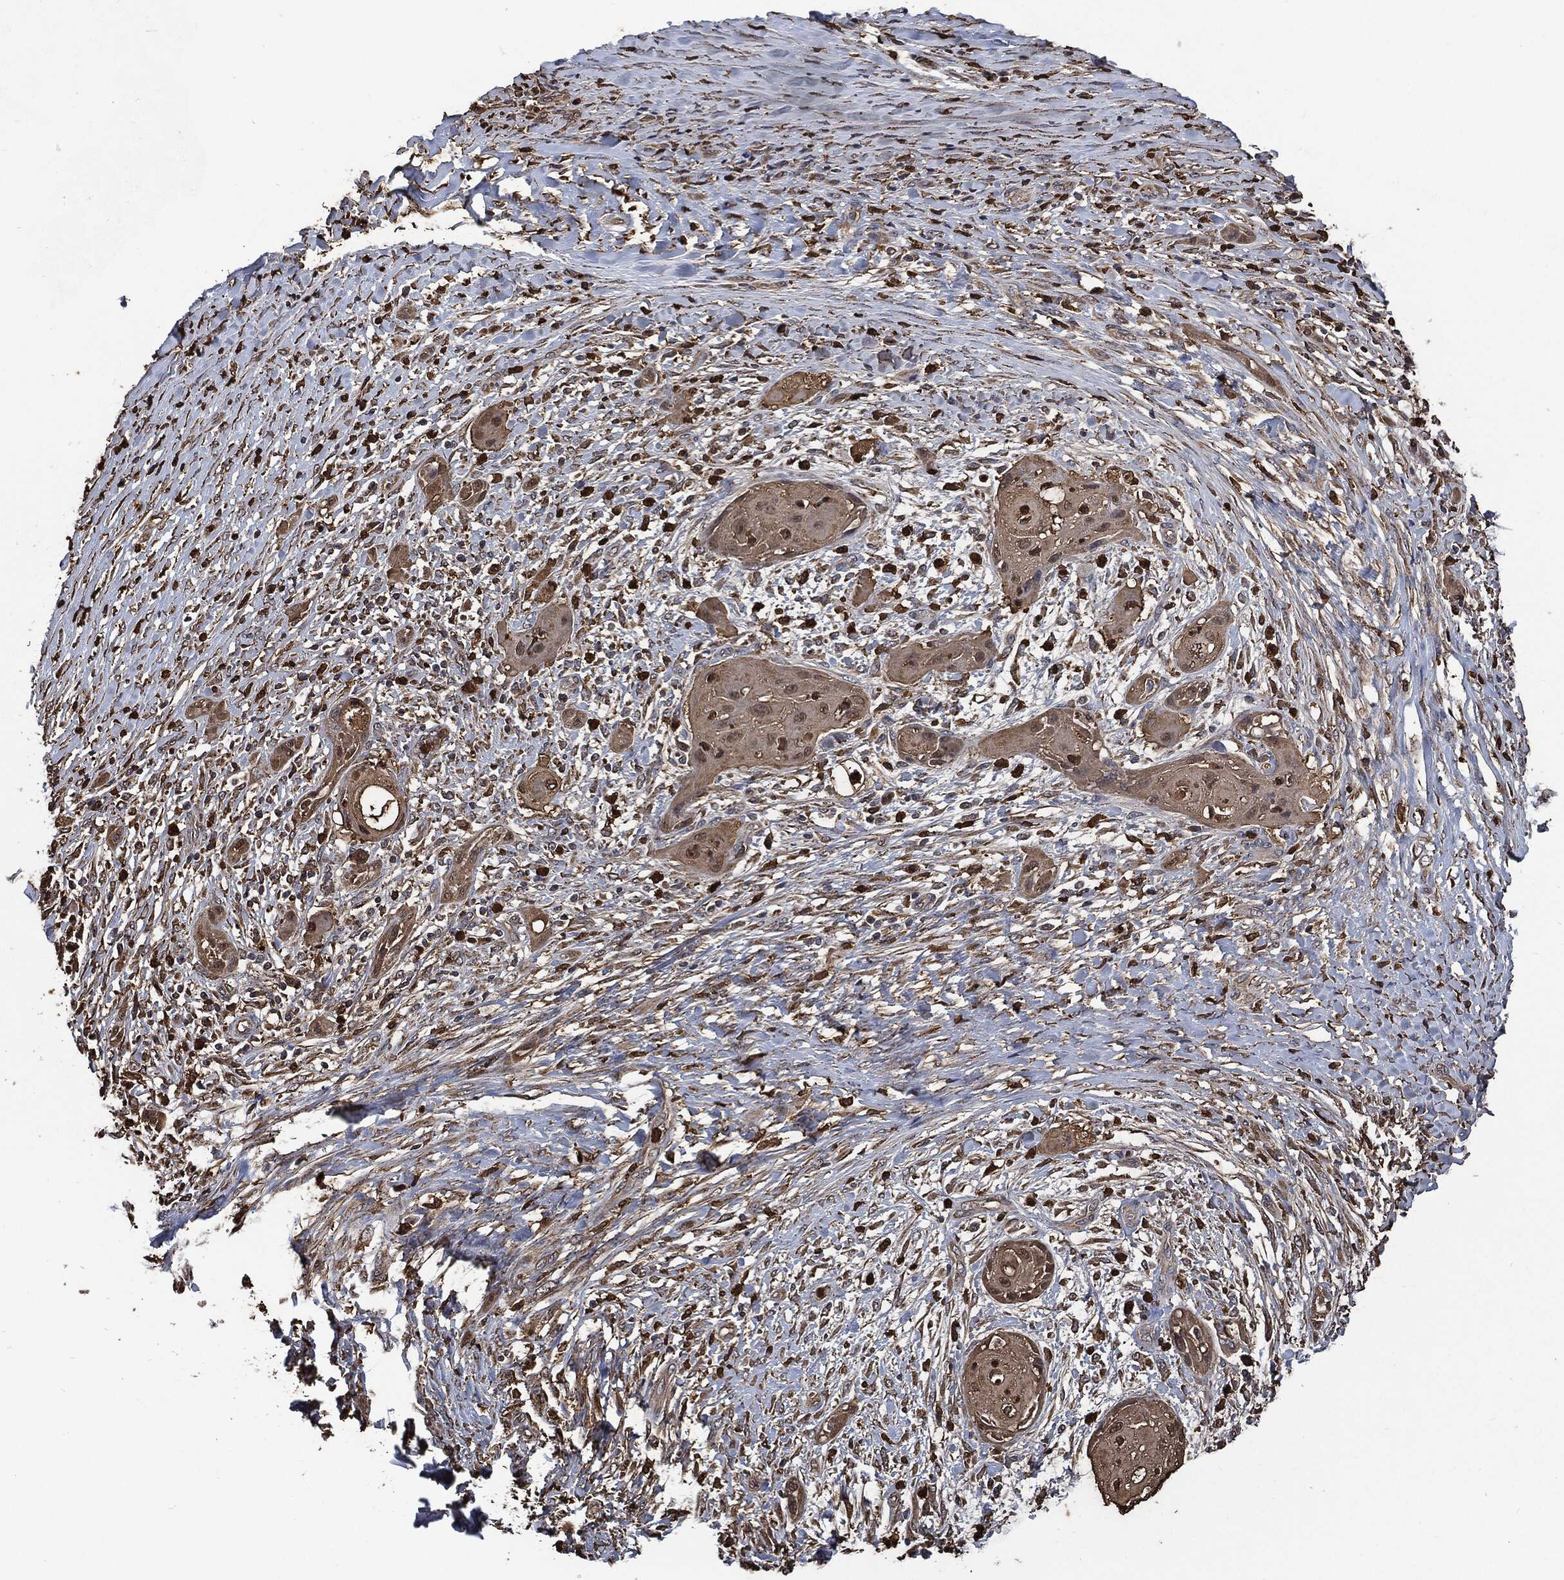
{"staining": {"intensity": "weak", "quantity": "25%-75%", "location": "cytoplasmic/membranous"}, "tissue": "skin cancer", "cell_type": "Tumor cells", "image_type": "cancer", "snomed": [{"axis": "morphology", "description": "Squamous cell carcinoma, NOS"}, {"axis": "topography", "description": "Skin"}], "caption": "Immunohistochemistry (IHC) of skin cancer (squamous cell carcinoma) shows low levels of weak cytoplasmic/membranous positivity in about 25%-75% of tumor cells. The protein is stained brown, and the nuclei are stained in blue (DAB IHC with brightfield microscopy, high magnification).", "gene": "S100A9", "patient": {"sex": "male", "age": 62}}